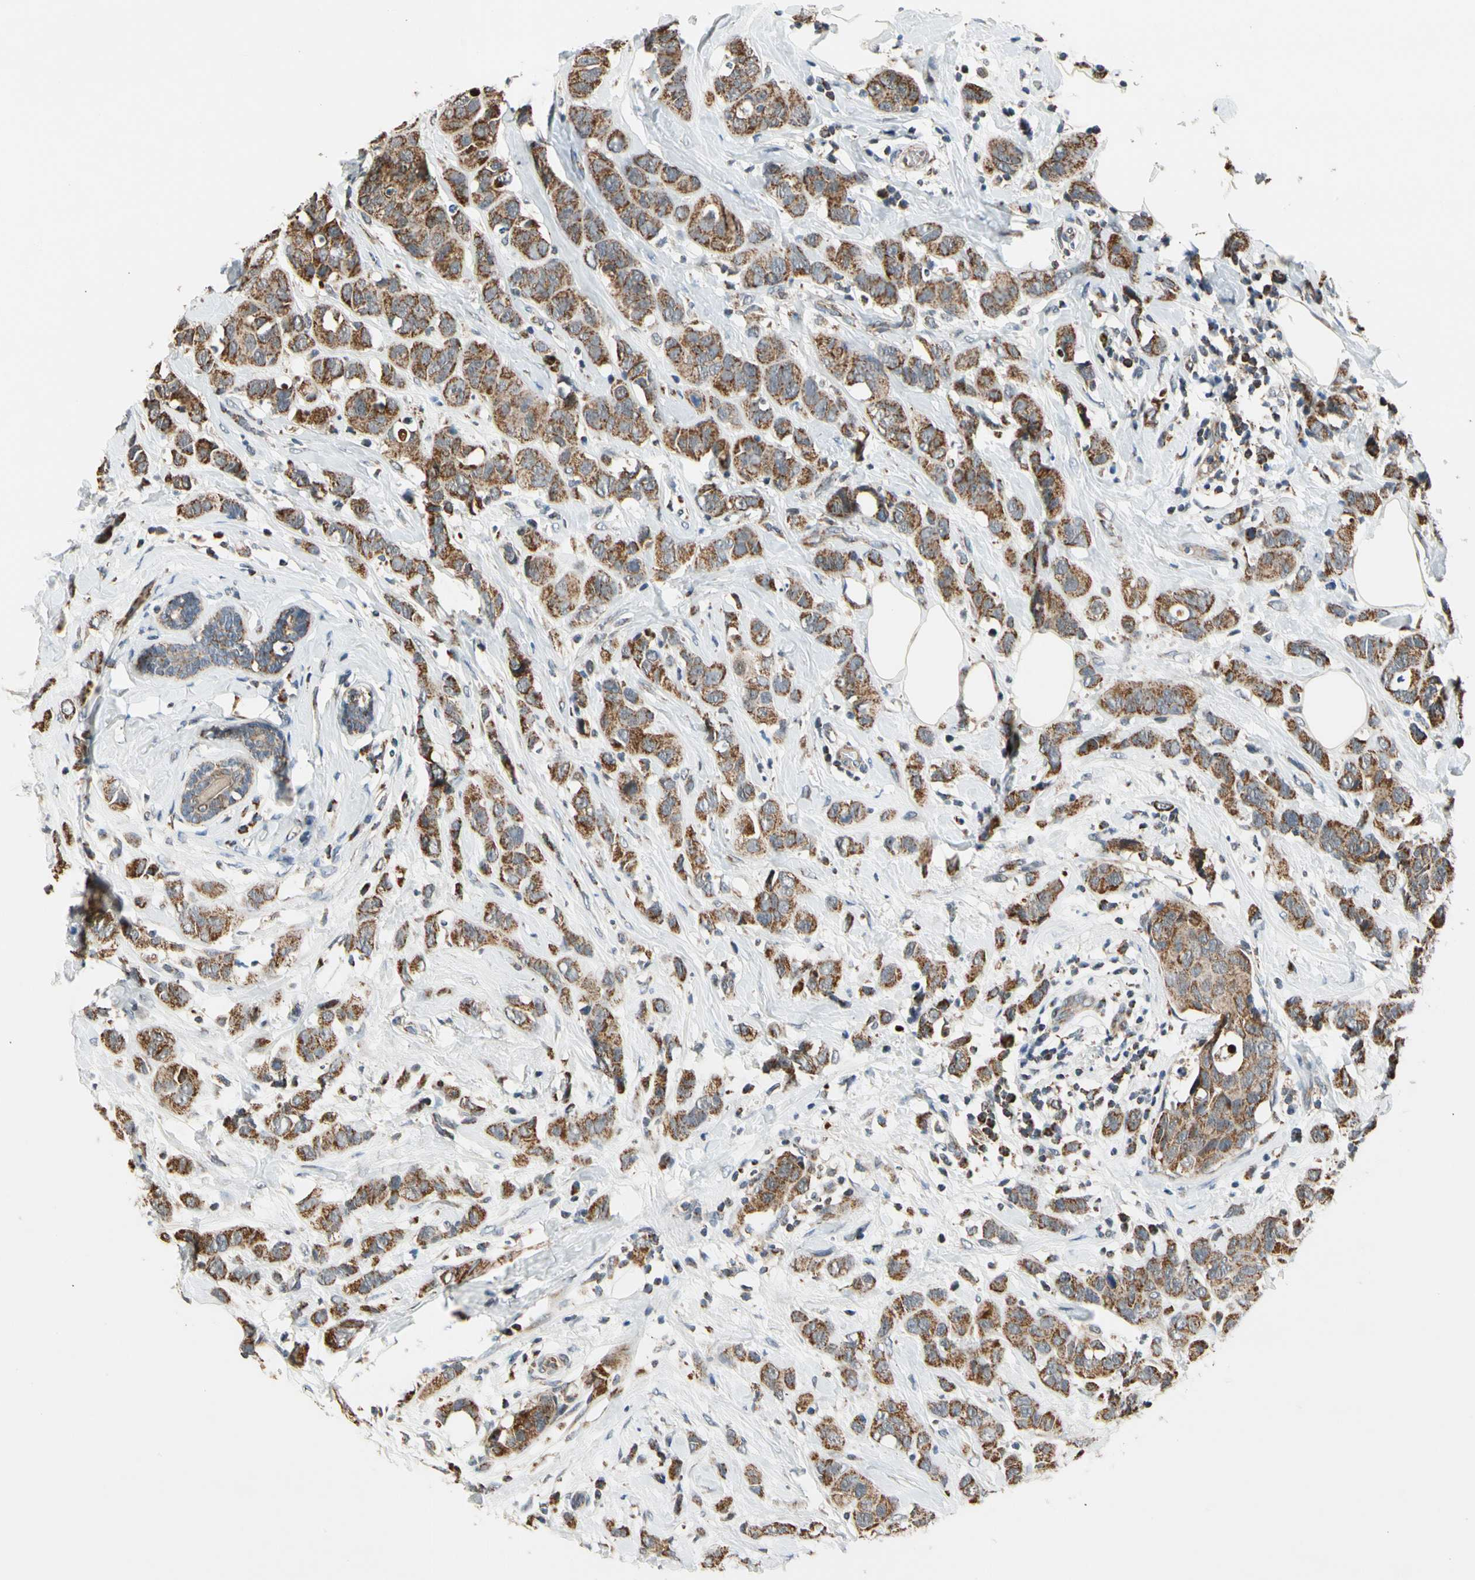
{"staining": {"intensity": "moderate", "quantity": ">75%", "location": "cytoplasmic/membranous"}, "tissue": "breast cancer", "cell_type": "Tumor cells", "image_type": "cancer", "snomed": [{"axis": "morphology", "description": "Normal tissue, NOS"}, {"axis": "morphology", "description": "Duct carcinoma"}, {"axis": "topography", "description": "Breast"}], "caption": "High-power microscopy captured an immunohistochemistry (IHC) photomicrograph of breast cancer, revealing moderate cytoplasmic/membranous positivity in about >75% of tumor cells. (DAB IHC, brown staining for protein, blue staining for nuclei).", "gene": "KHDC4", "patient": {"sex": "female", "age": 50}}